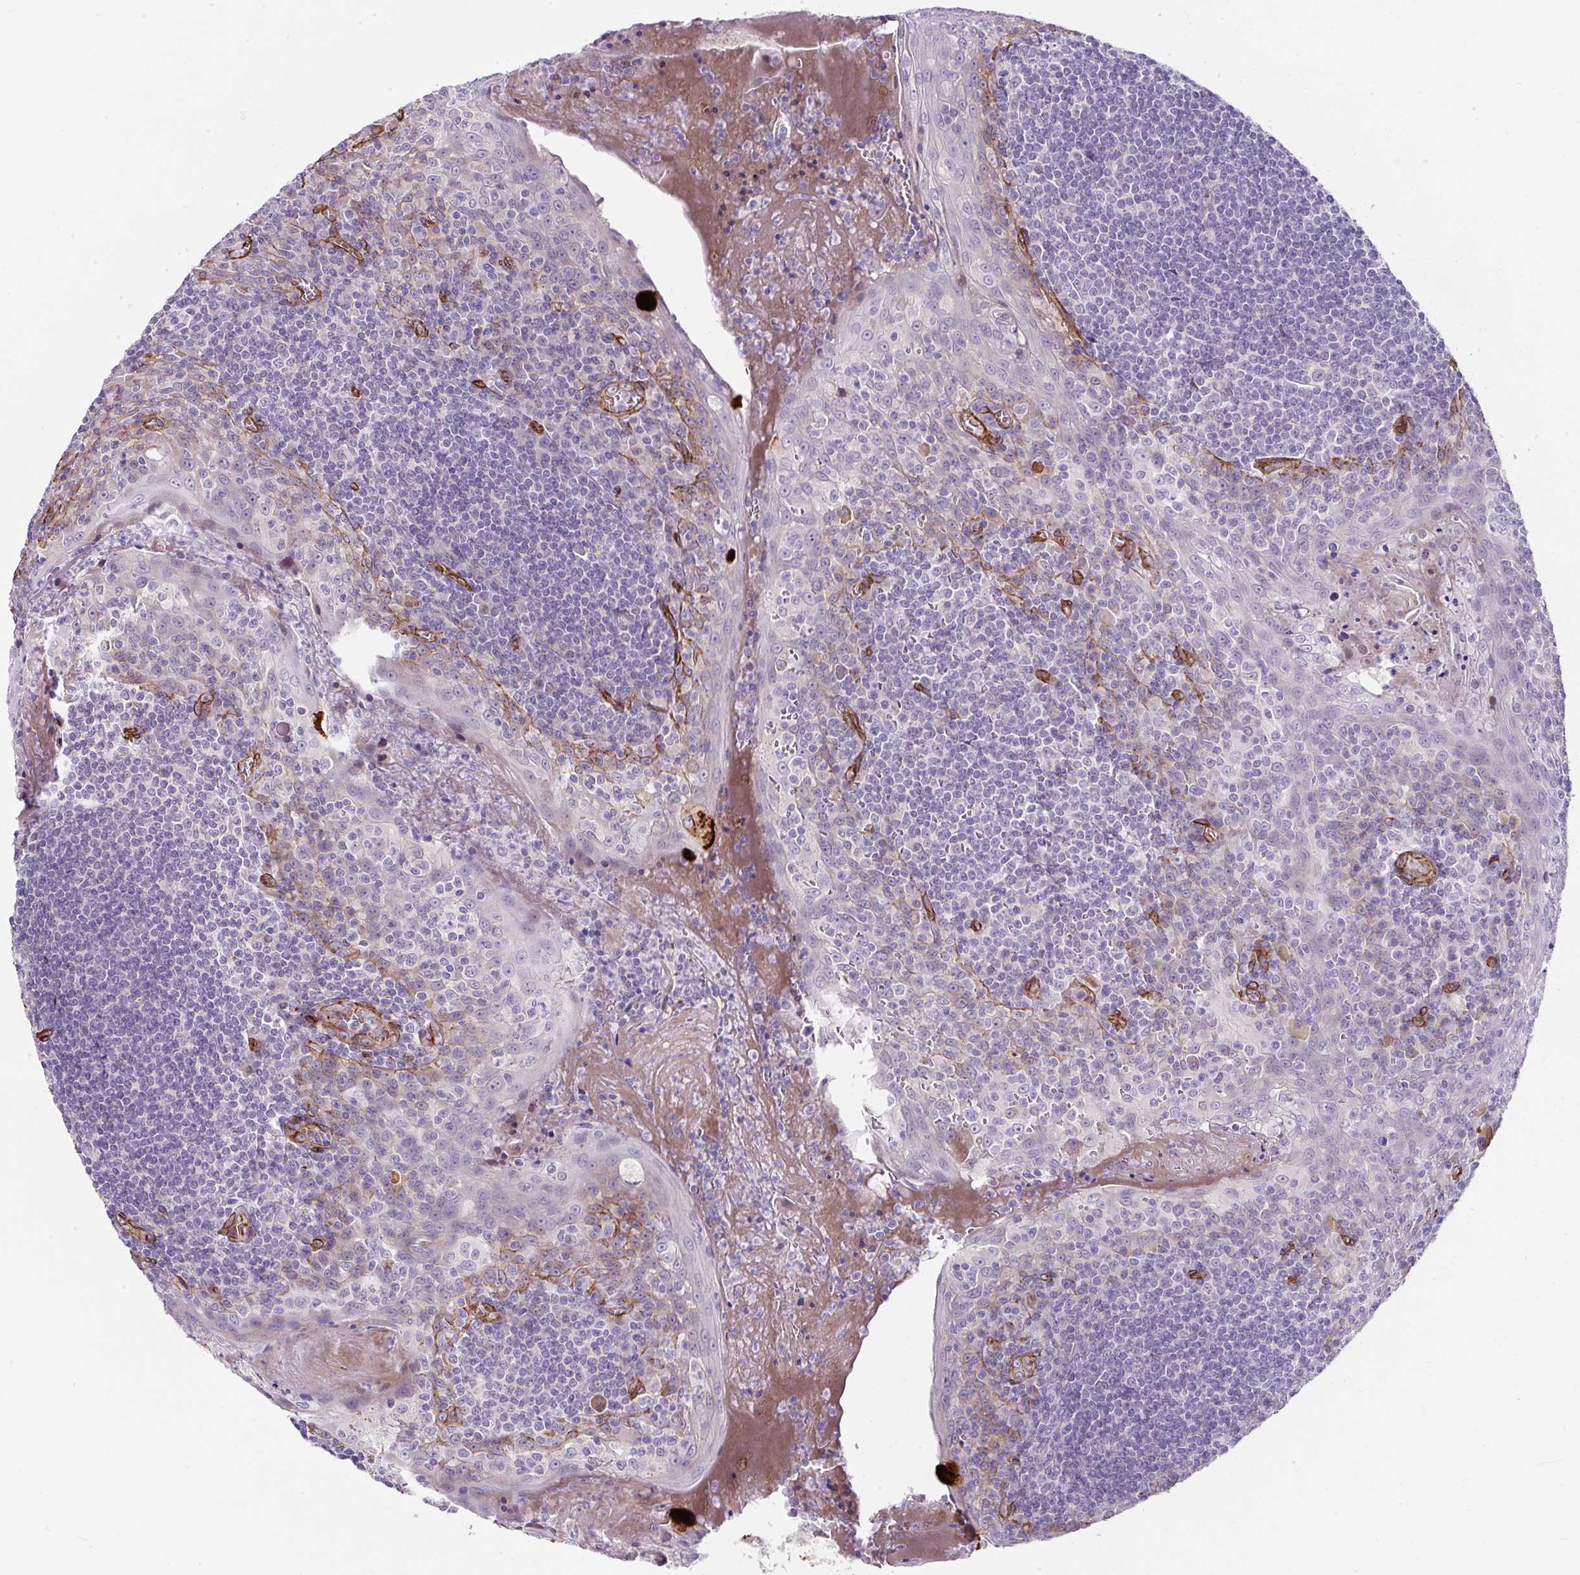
{"staining": {"intensity": "negative", "quantity": "none", "location": "none"}, "tissue": "tonsil", "cell_type": "Germinal center cells", "image_type": "normal", "snomed": [{"axis": "morphology", "description": "Normal tissue, NOS"}, {"axis": "topography", "description": "Tonsil"}], "caption": "A high-resolution histopathology image shows IHC staining of benign tonsil, which reveals no significant positivity in germinal center cells.", "gene": "ANKUB1", "patient": {"sex": "male", "age": 27}}